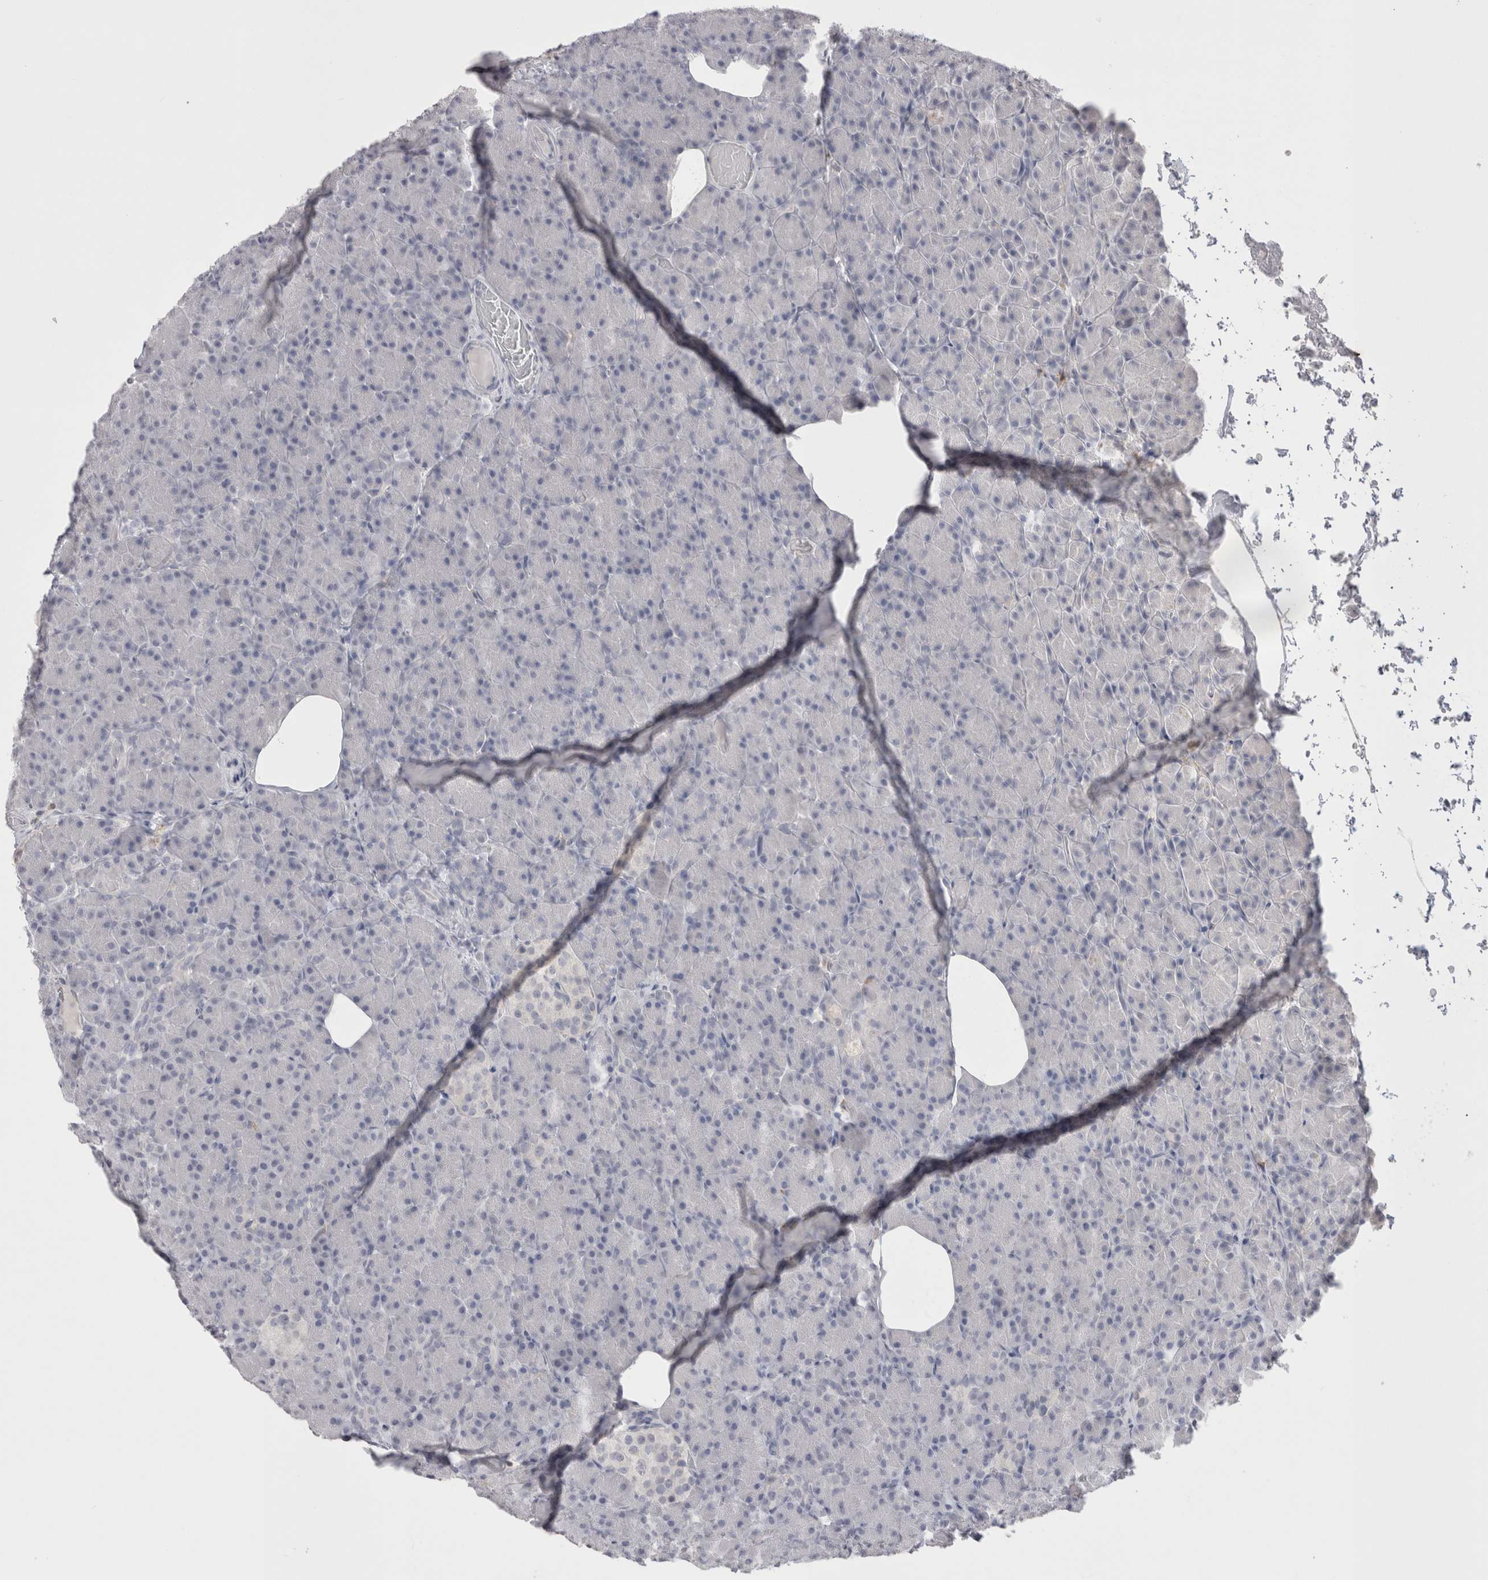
{"staining": {"intensity": "negative", "quantity": "none", "location": "none"}, "tissue": "pancreas", "cell_type": "Exocrine glandular cells", "image_type": "normal", "snomed": [{"axis": "morphology", "description": "Normal tissue, NOS"}, {"axis": "topography", "description": "Pancreas"}], "caption": "Immunohistochemistry of unremarkable human pancreas reveals no expression in exocrine glandular cells. The staining is performed using DAB brown chromogen with nuclei counter-stained in using hematoxylin.", "gene": "SUCNR1", "patient": {"sex": "female", "age": 43}}